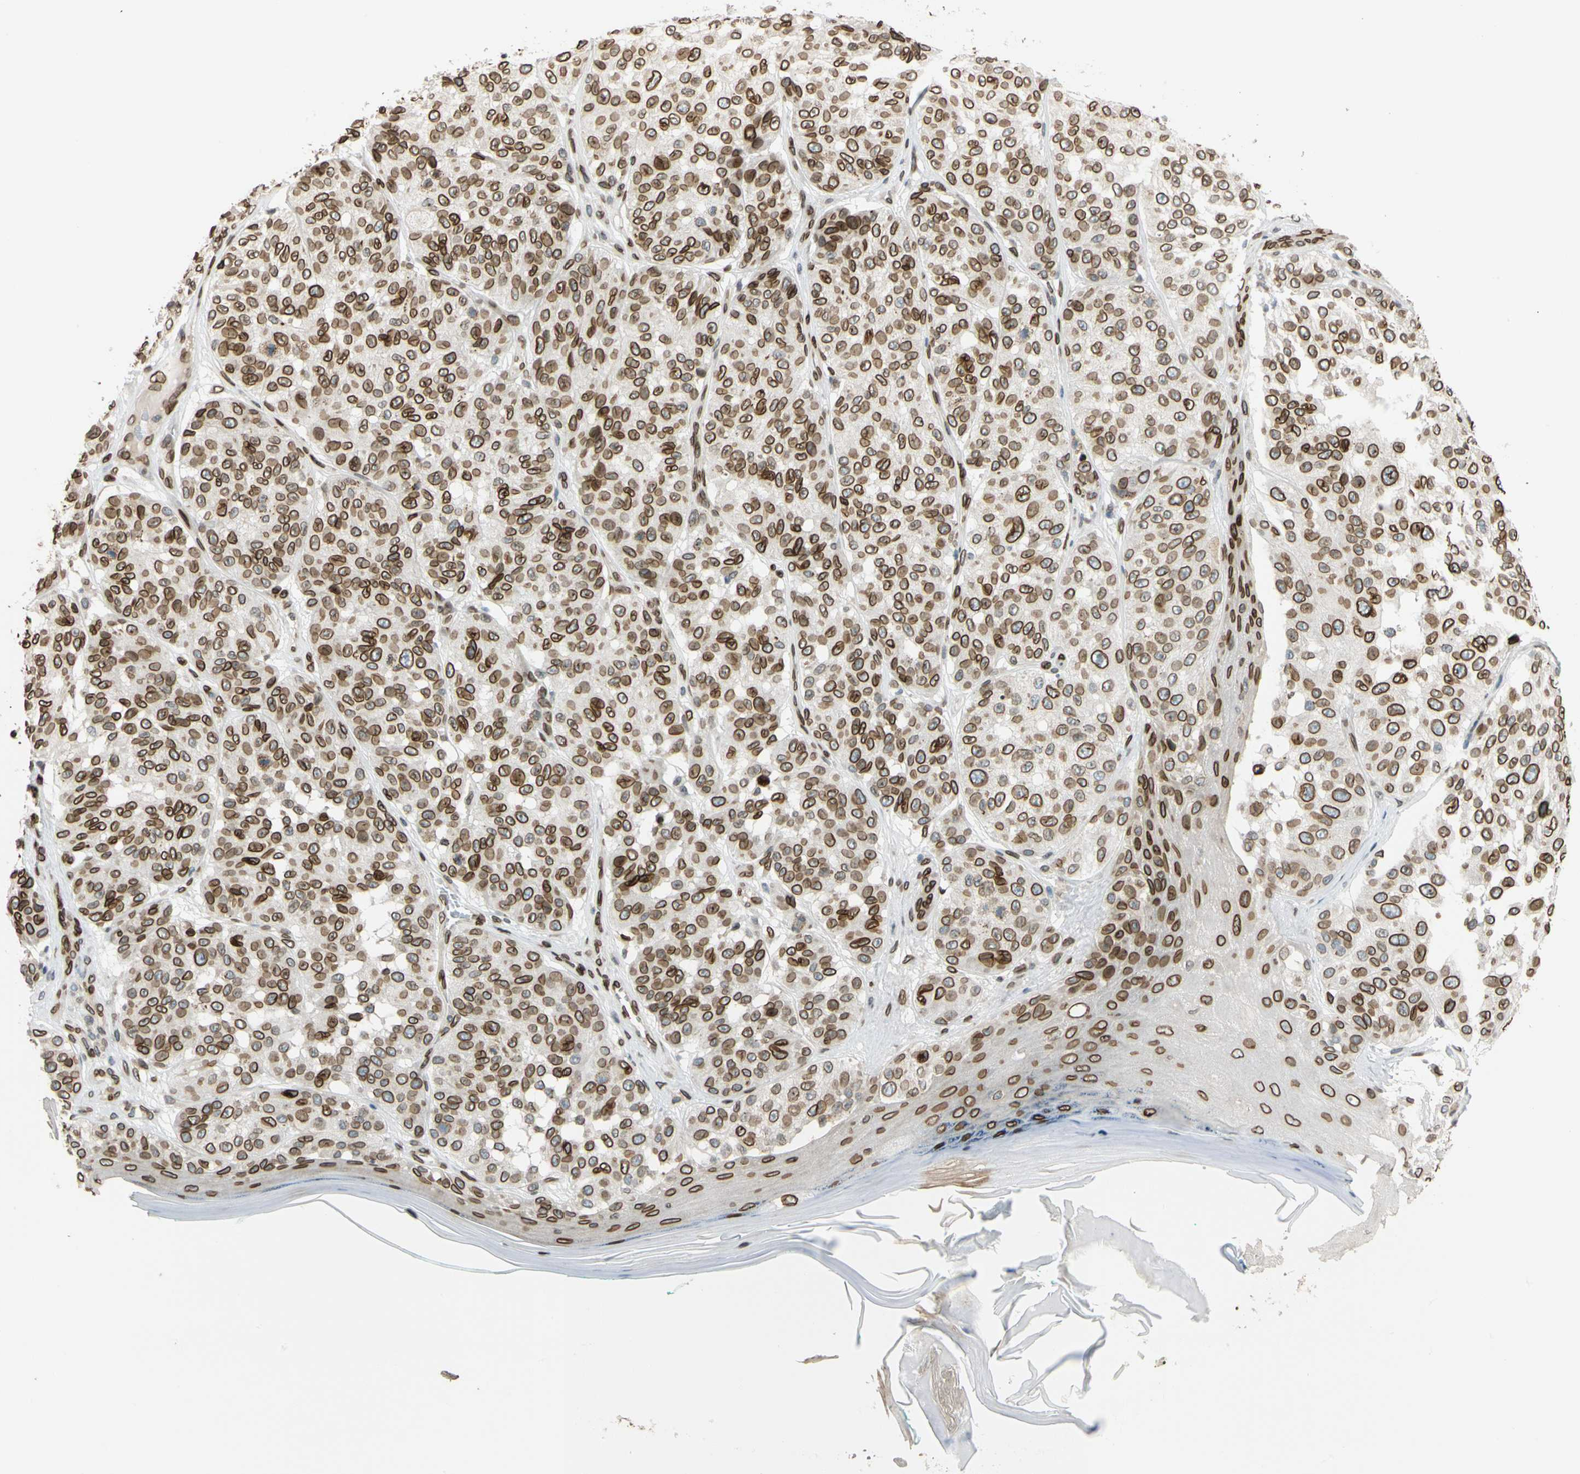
{"staining": {"intensity": "strong", "quantity": ">75%", "location": "cytoplasmic/membranous,nuclear"}, "tissue": "melanoma", "cell_type": "Tumor cells", "image_type": "cancer", "snomed": [{"axis": "morphology", "description": "Malignant melanoma, NOS"}, {"axis": "topography", "description": "Skin"}], "caption": "Melanoma stained for a protein demonstrates strong cytoplasmic/membranous and nuclear positivity in tumor cells.", "gene": "SUN1", "patient": {"sex": "female", "age": 46}}